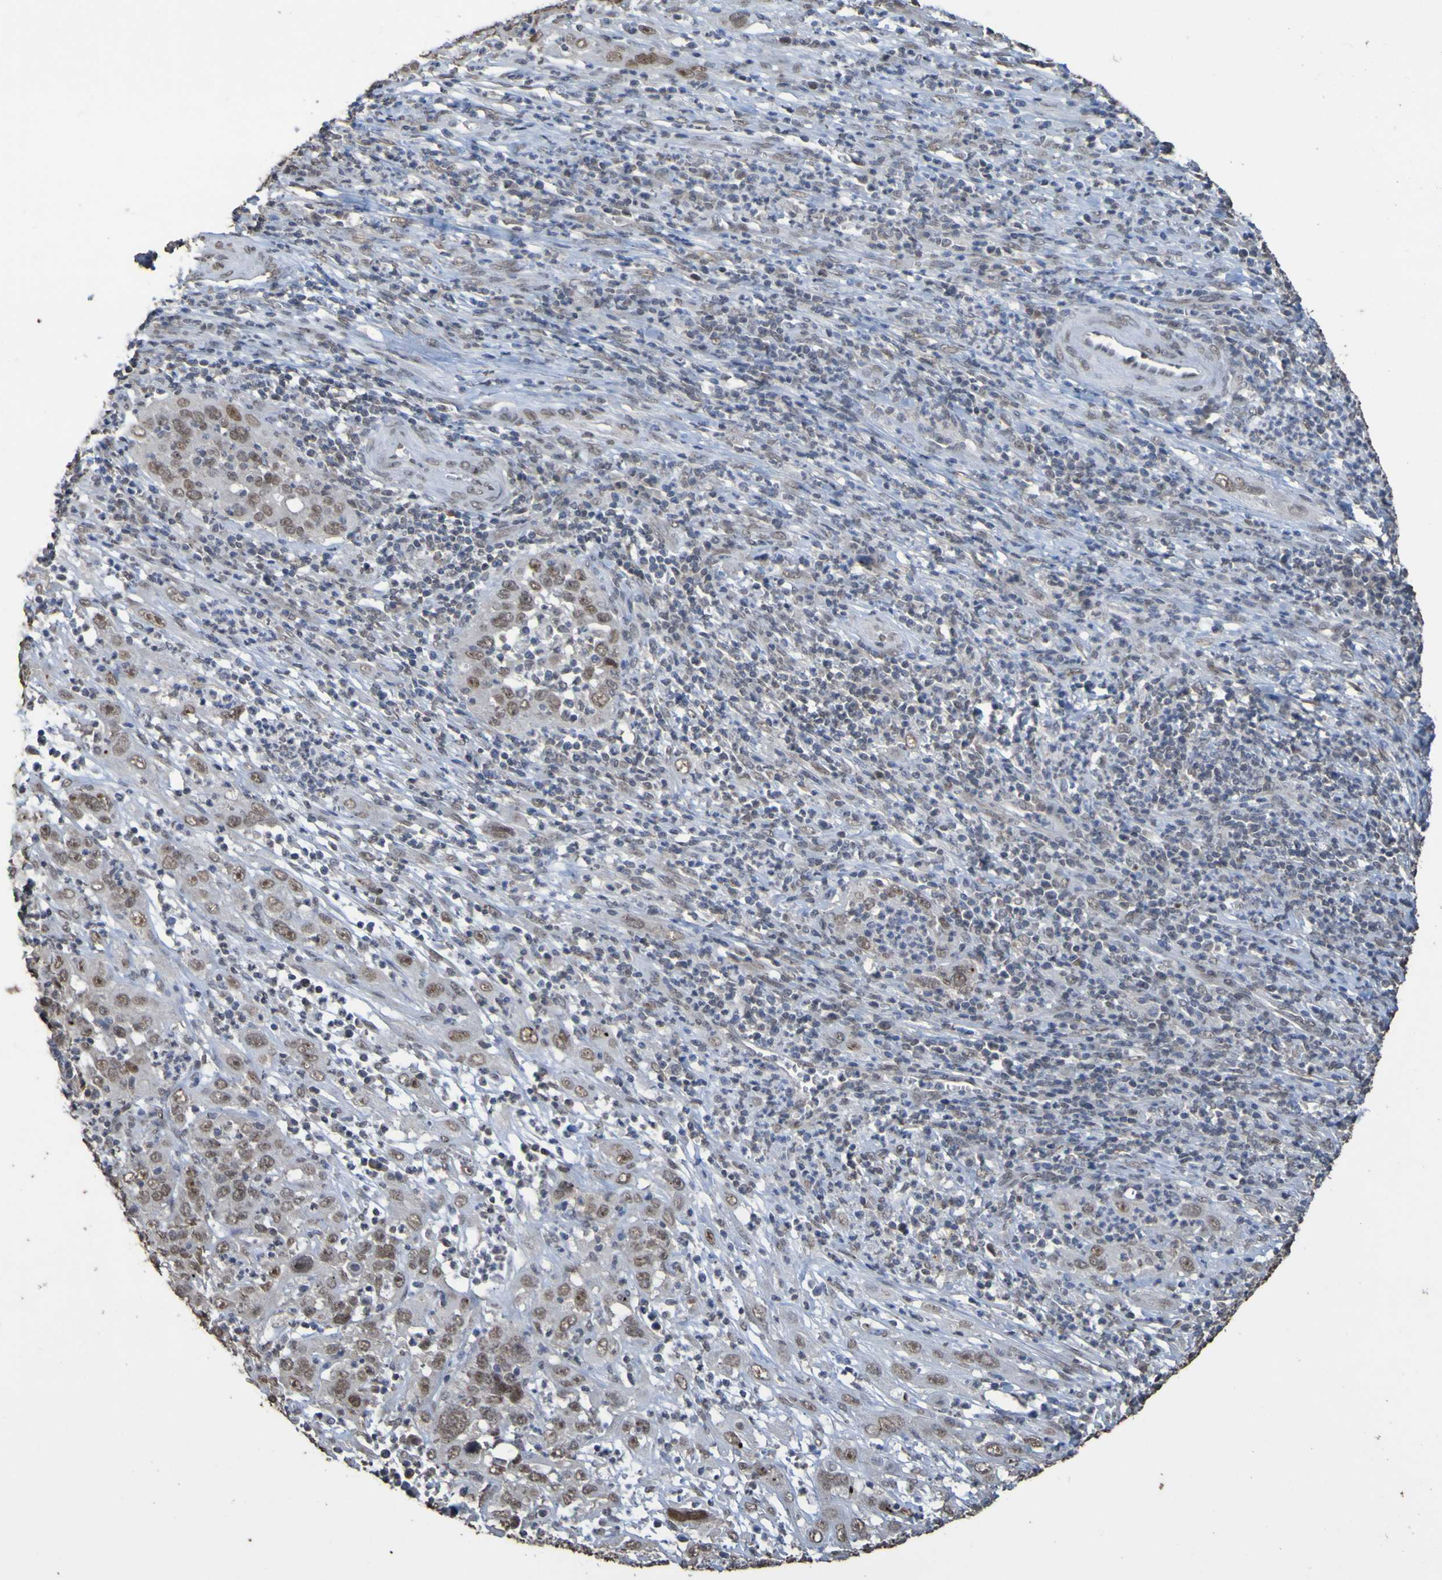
{"staining": {"intensity": "moderate", "quantity": ">75%", "location": "nuclear"}, "tissue": "cervical cancer", "cell_type": "Tumor cells", "image_type": "cancer", "snomed": [{"axis": "morphology", "description": "Squamous cell carcinoma, NOS"}, {"axis": "topography", "description": "Cervix"}], "caption": "A high-resolution micrograph shows IHC staining of cervical squamous cell carcinoma, which reveals moderate nuclear expression in about >75% of tumor cells. The staining was performed using DAB (3,3'-diaminobenzidine) to visualize the protein expression in brown, while the nuclei were stained in blue with hematoxylin (Magnification: 20x).", "gene": "ALKBH2", "patient": {"sex": "female", "age": 32}}